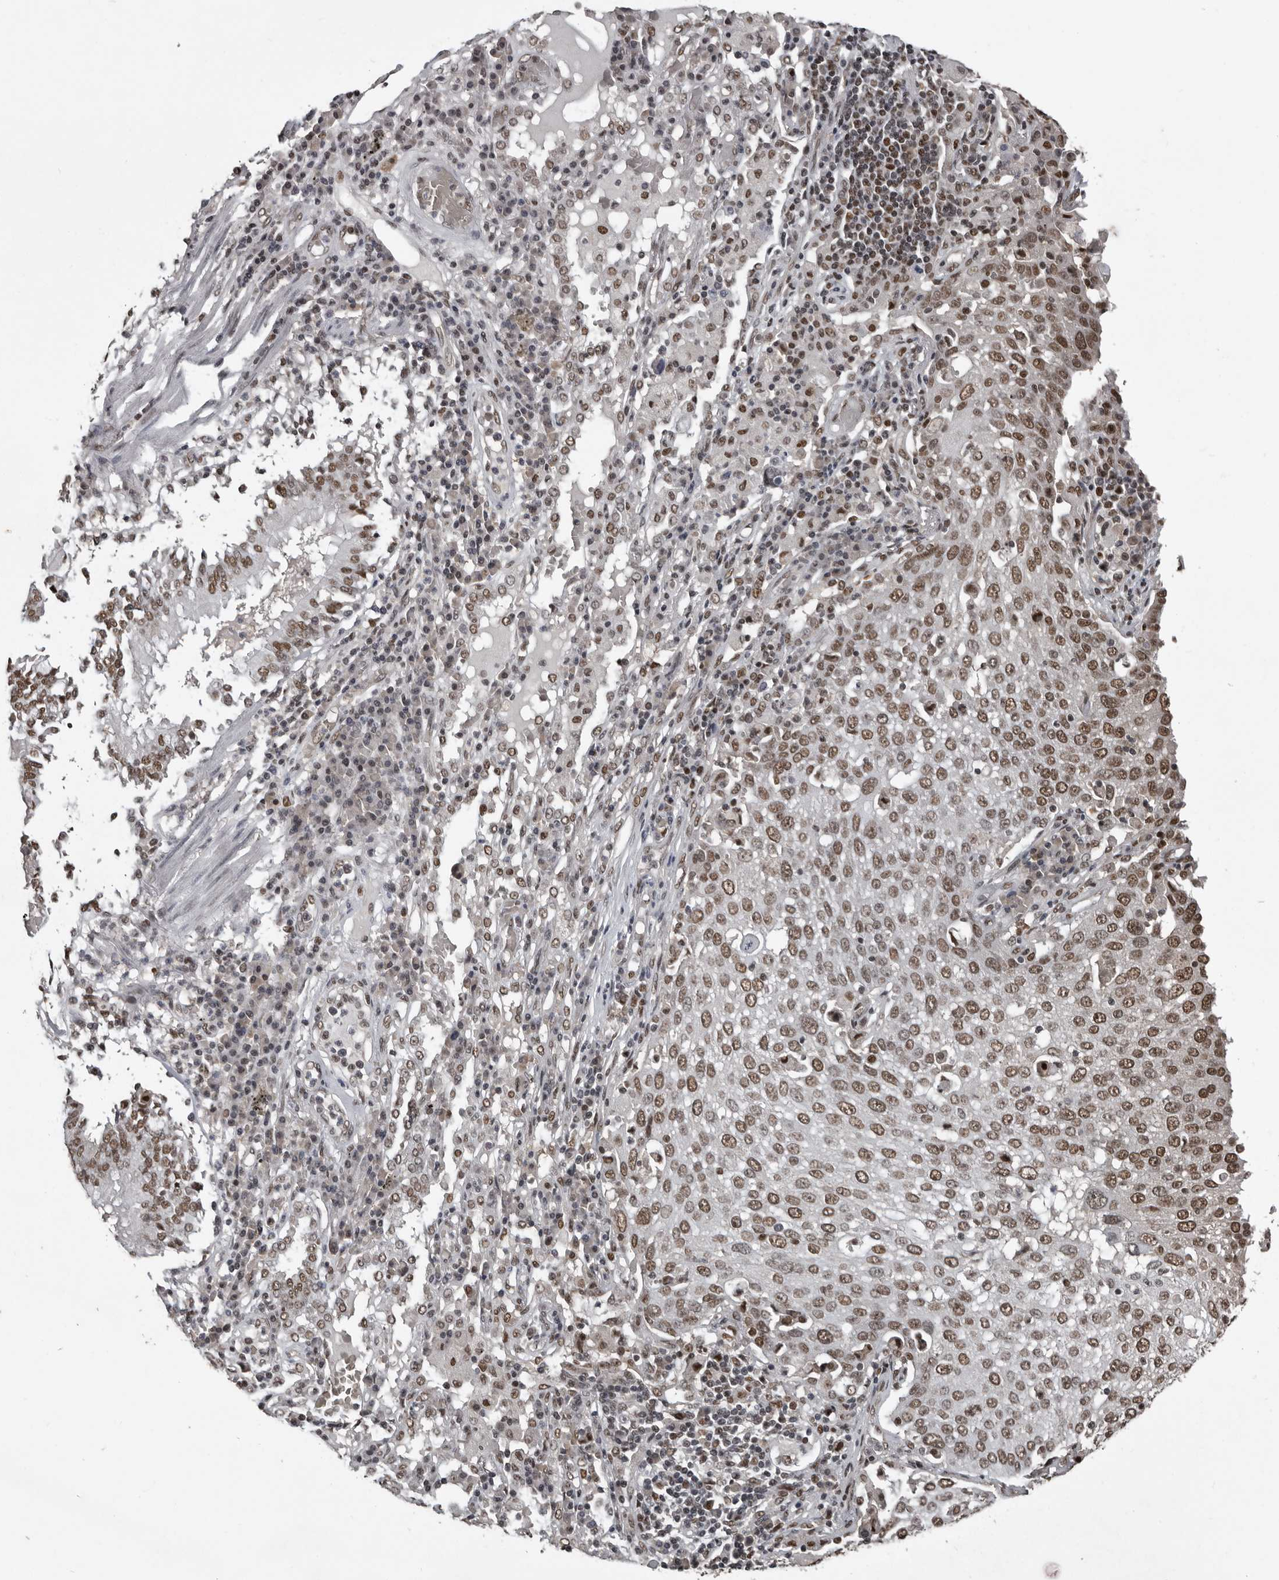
{"staining": {"intensity": "moderate", "quantity": ">75%", "location": "nuclear"}, "tissue": "lung cancer", "cell_type": "Tumor cells", "image_type": "cancer", "snomed": [{"axis": "morphology", "description": "Squamous cell carcinoma, NOS"}, {"axis": "topography", "description": "Lung"}], "caption": "The immunohistochemical stain labels moderate nuclear expression in tumor cells of lung cancer (squamous cell carcinoma) tissue.", "gene": "CHD1L", "patient": {"sex": "male", "age": 65}}